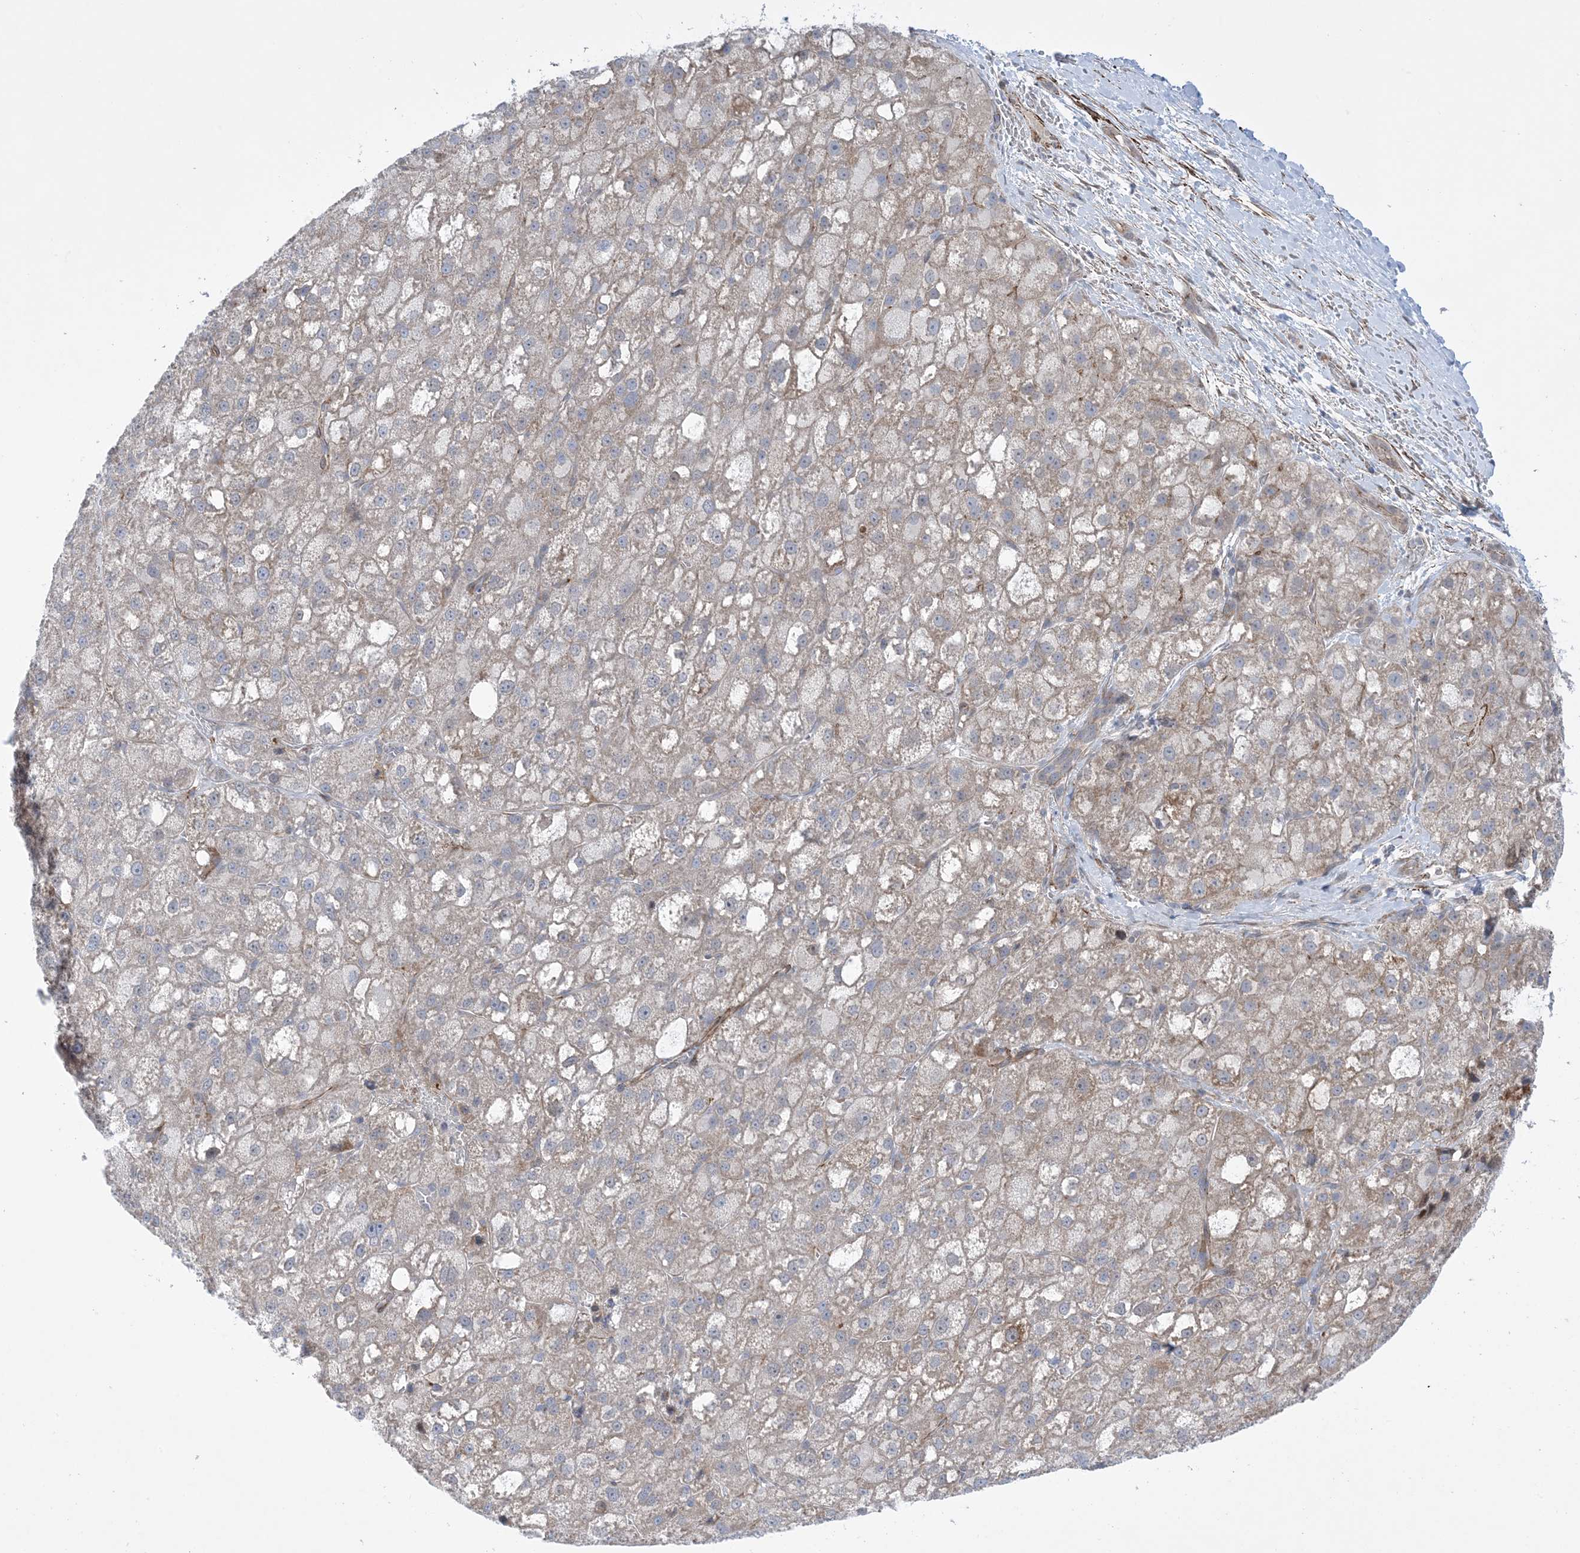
{"staining": {"intensity": "moderate", "quantity": "<25%", "location": "cytoplasmic/membranous"}, "tissue": "liver cancer", "cell_type": "Tumor cells", "image_type": "cancer", "snomed": [{"axis": "morphology", "description": "Carcinoma, Hepatocellular, NOS"}, {"axis": "topography", "description": "Liver"}], "caption": "IHC staining of hepatocellular carcinoma (liver), which displays low levels of moderate cytoplasmic/membranous expression in about <25% of tumor cells indicating moderate cytoplasmic/membranous protein positivity. The staining was performed using DAB (brown) for protein detection and nuclei were counterstained in hematoxylin (blue).", "gene": "ZNF8", "patient": {"sex": "male", "age": 57}}